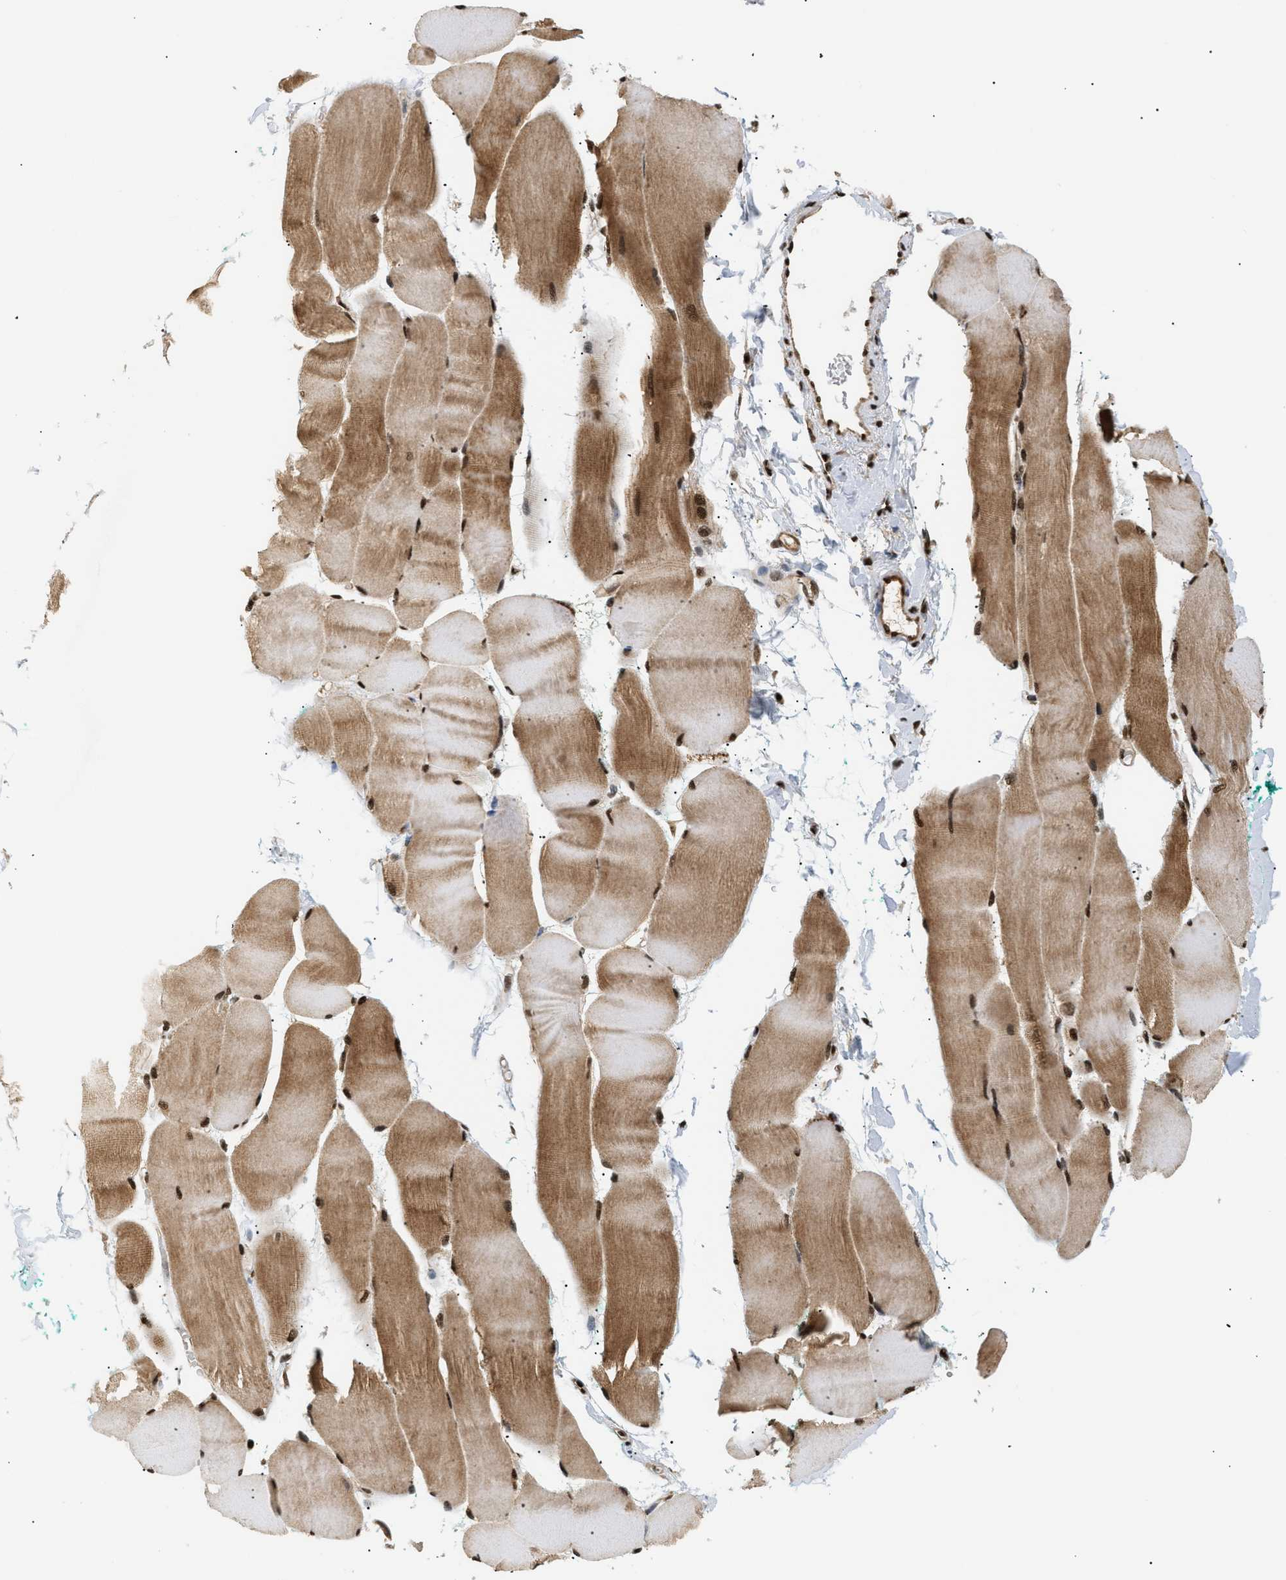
{"staining": {"intensity": "strong", "quantity": ">75%", "location": "cytoplasmic/membranous,nuclear"}, "tissue": "skeletal muscle", "cell_type": "Myocytes", "image_type": "normal", "snomed": [{"axis": "morphology", "description": "Normal tissue, NOS"}, {"axis": "morphology", "description": "Squamous cell carcinoma, NOS"}, {"axis": "topography", "description": "Skeletal muscle"}], "caption": "Strong cytoplasmic/membranous,nuclear protein staining is present in approximately >75% of myocytes in skeletal muscle.", "gene": "RBM5", "patient": {"sex": "male", "age": 51}}